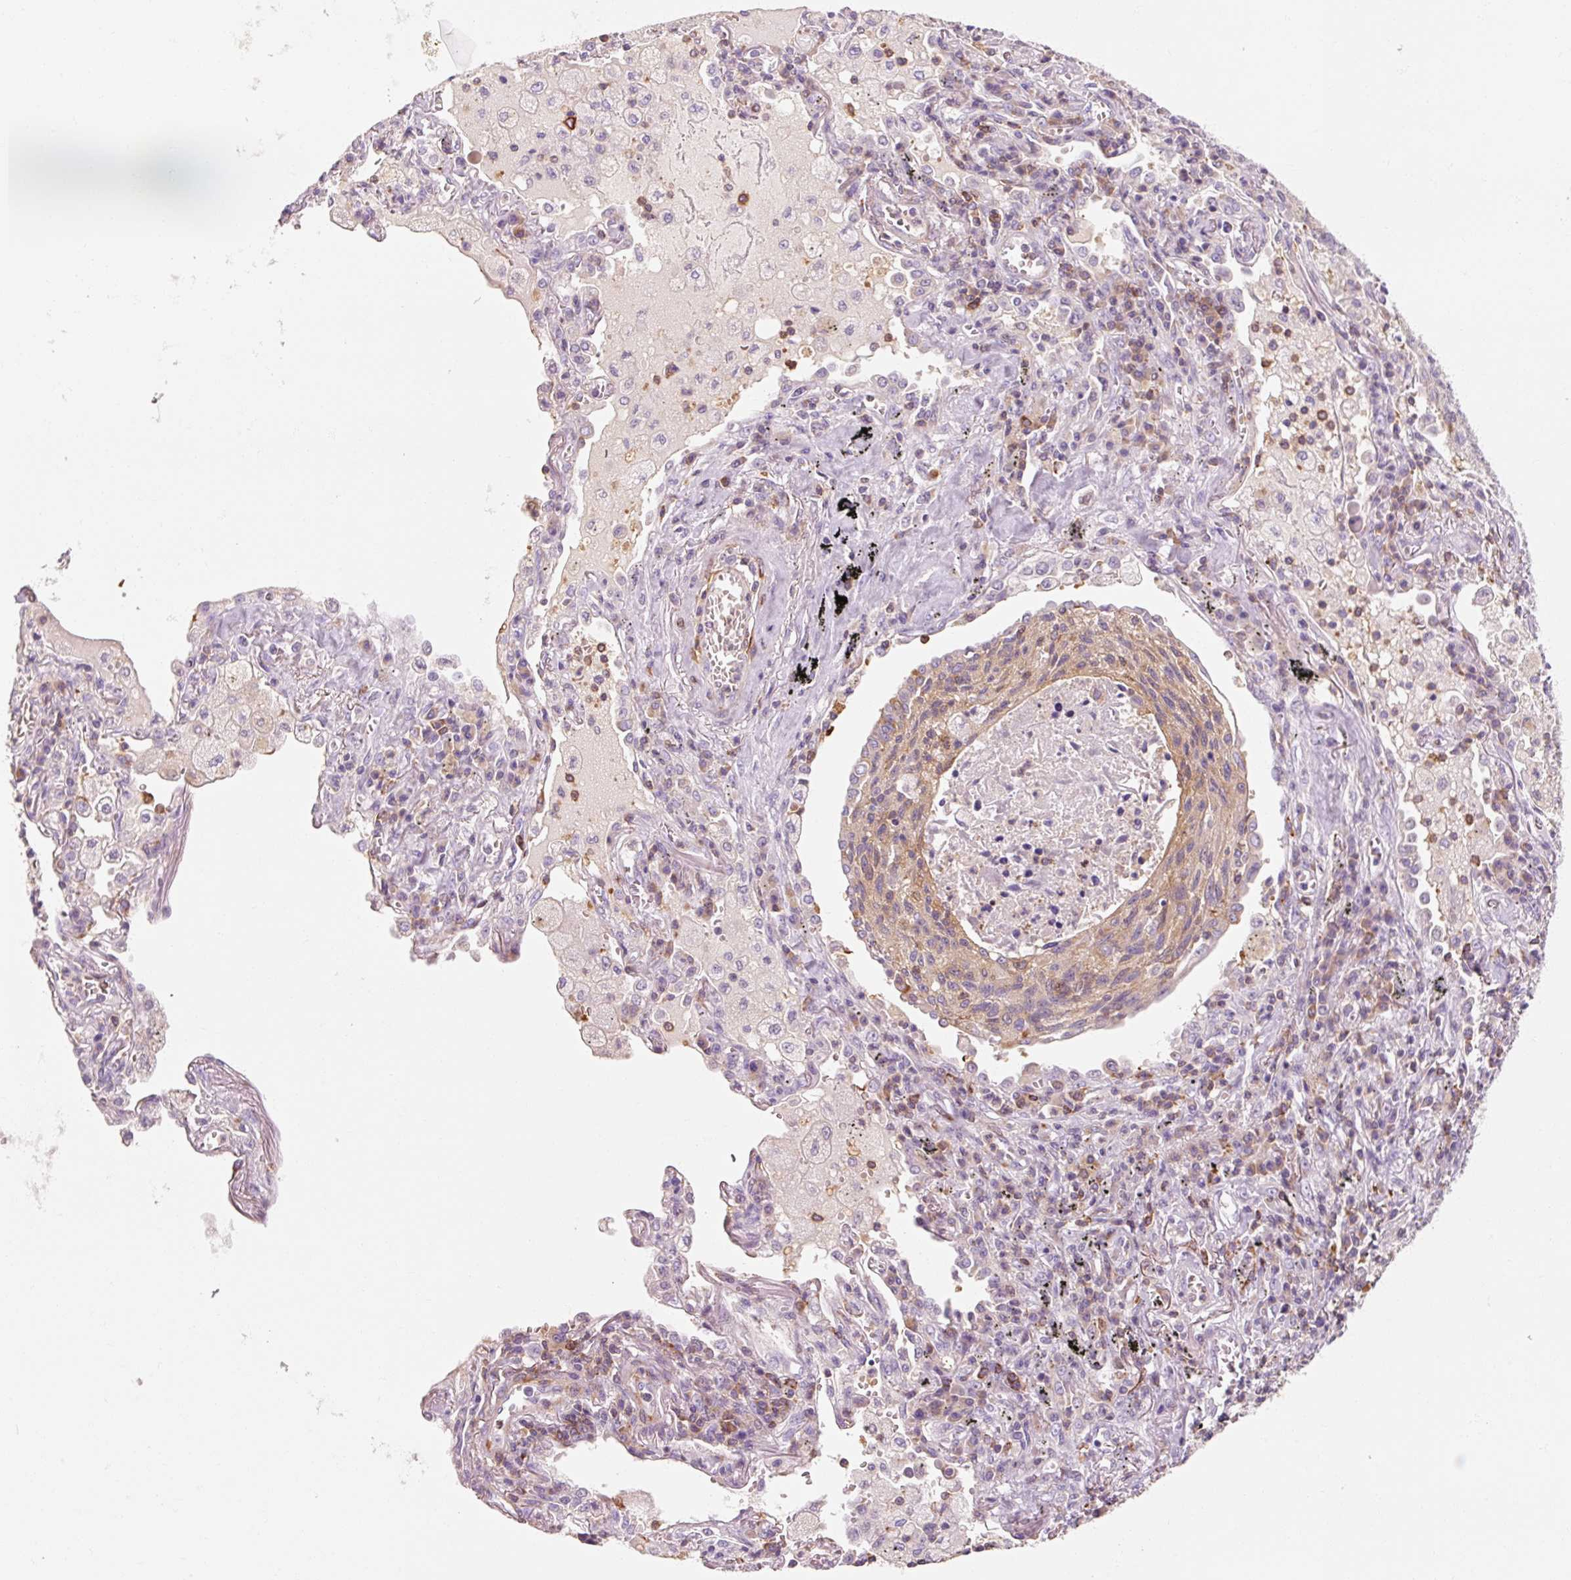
{"staining": {"intensity": "weak", "quantity": "25%-75%", "location": "cytoplasmic/membranous"}, "tissue": "lung cancer", "cell_type": "Tumor cells", "image_type": "cancer", "snomed": [{"axis": "morphology", "description": "Squamous cell carcinoma, NOS"}, {"axis": "topography", "description": "Lung"}], "caption": "IHC photomicrograph of lung cancer stained for a protein (brown), which exhibits low levels of weak cytoplasmic/membranous staining in approximately 25%-75% of tumor cells.", "gene": "OR8K1", "patient": {"sex": "female", "age": 66}}